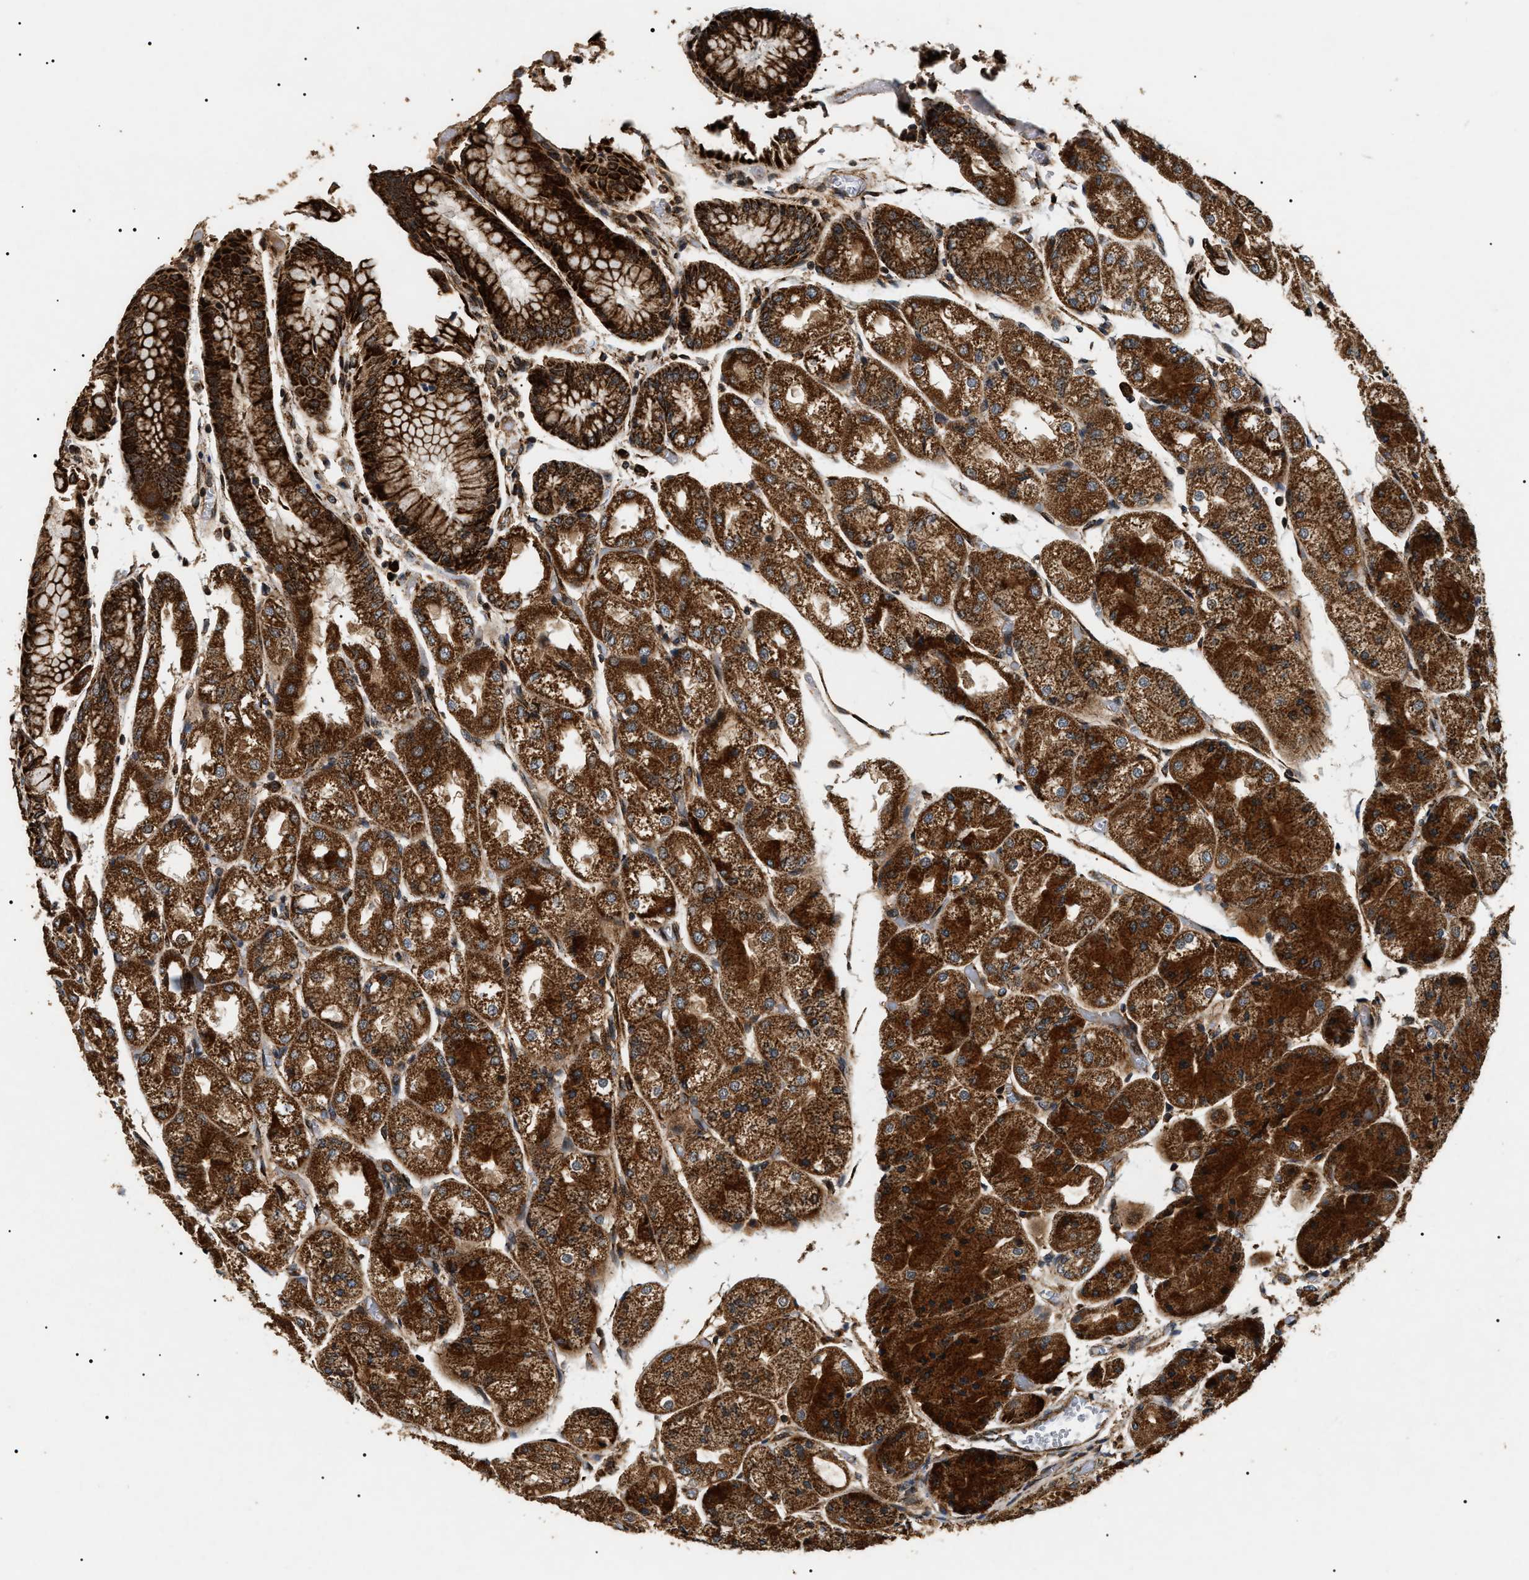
{"staining": {"intensity": "strong", "quantity": ">75%", "location": "cytoplasmic/membranous"}, "tissue": "stomach", "cell_type": "Glandular cells", "image_type": "normal", "snomed": [{"axis": "morphology", "description": "Normal tissue, NOS"}, {"axis": "topography", "description": "Stomach, upper"}], "caption": "Protein staining of normal stomach reveals strong cytoplasmic/membranous staining in about >75% of glandular cells. The staining was performed using DAB to visualize the protein expression in brown, while the nuclei were stained in blue with hematoxylin (Magnification: 20x).", "gene": "ZBTB26", "patient": {"sex": "male", "age": 72}}